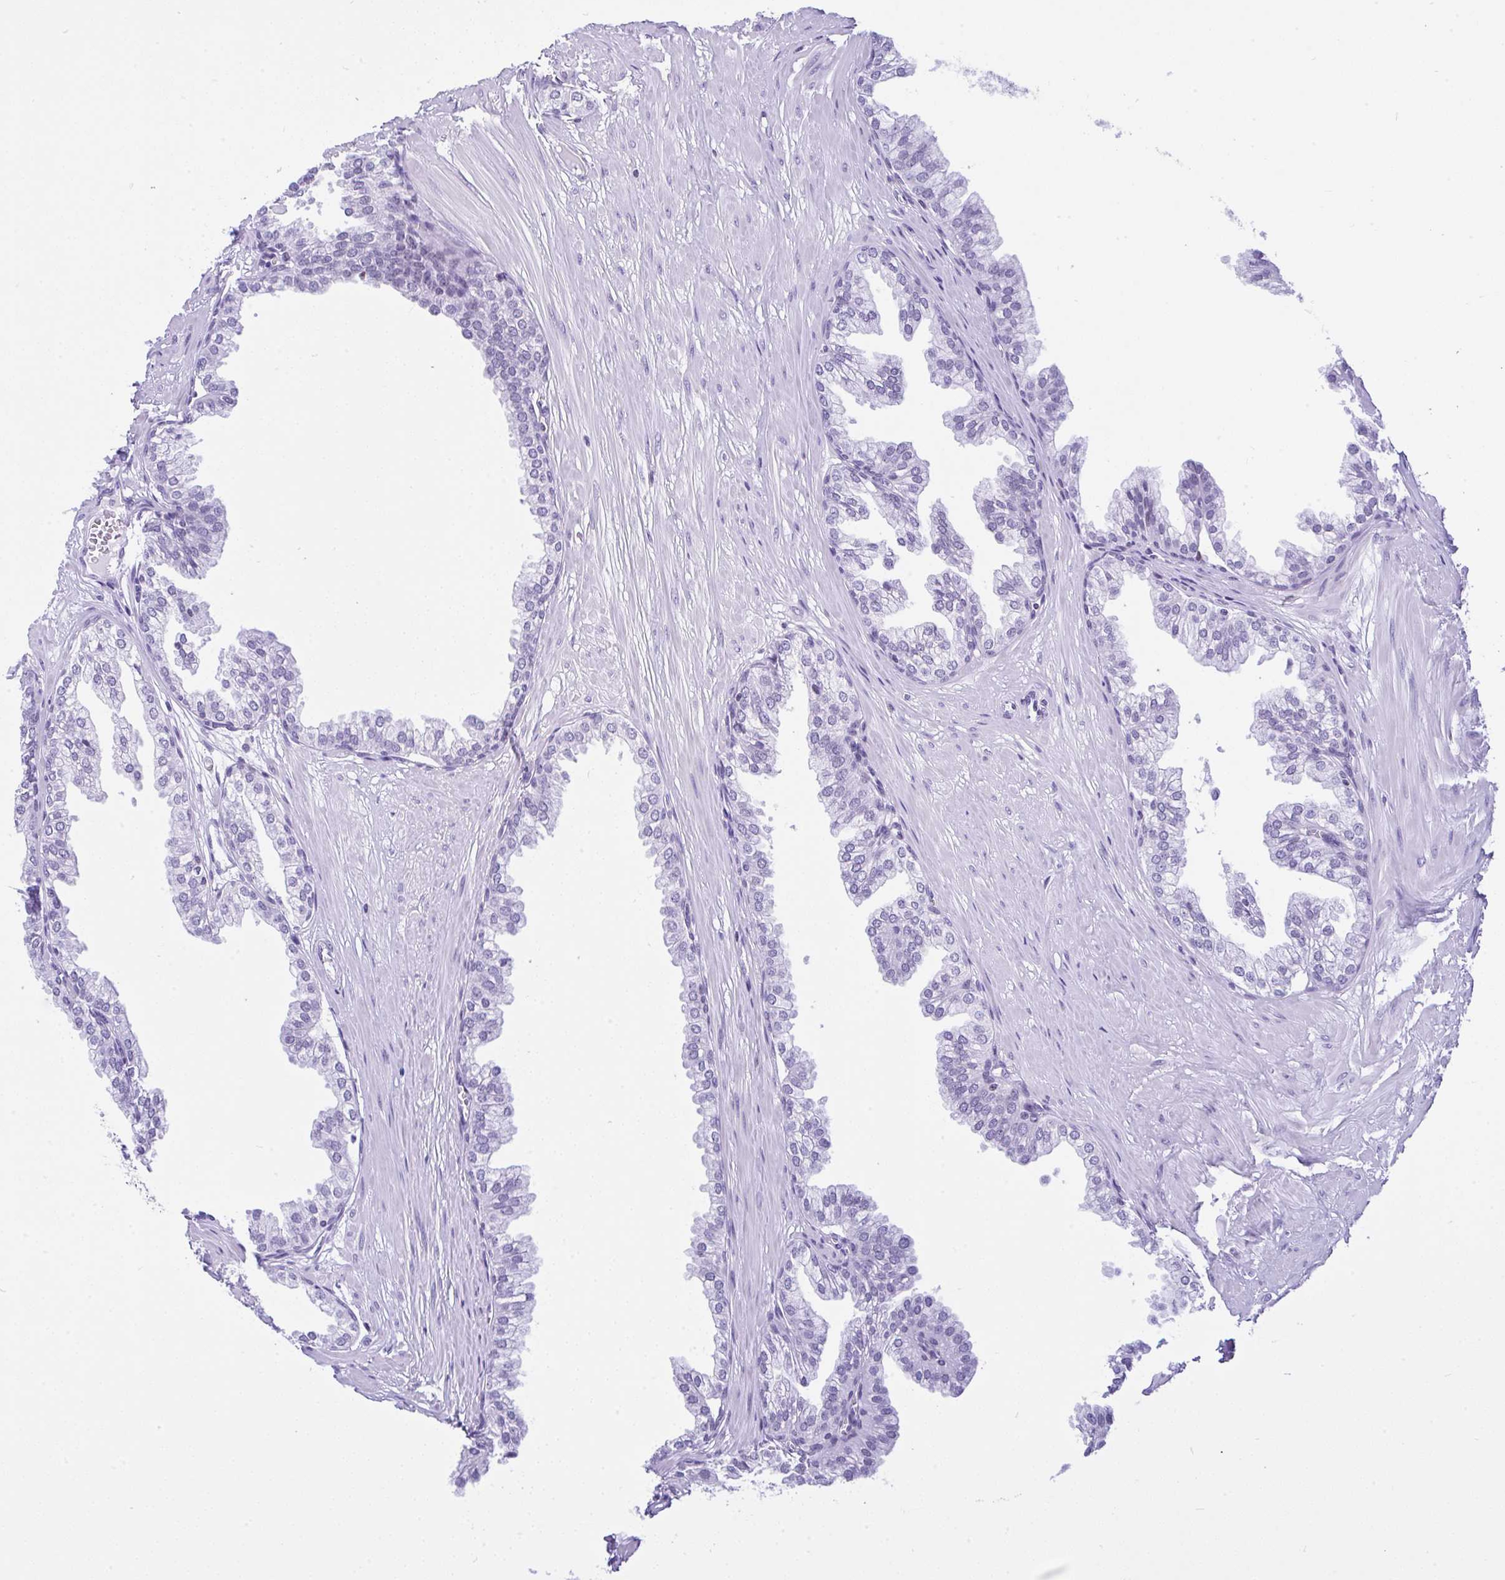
{"staining": {"intensity": "negative", "quantity": "none", "location": "none"}, "tissue": "prostate", "cell_type": "Glandular cells", "image_type": "normal", "snomed": [{"axis": "morphology", "description": "Normal tissue, NOS"}, {"axis": "topography", "description": "Prostate"}, {"axis": "topography", "description": "Peripheral nerve tissue"}], "caption": "Immunohistochemical staining of unremarkable prostate exhibits no significant expression in glandular cells. (Stains: DAB IHC with hematoxylin counter stain, Microscopy: brightfield microscopy at high magnification).", "gene": "KRT27", "patient": {"sex": "male", "age": 55}}